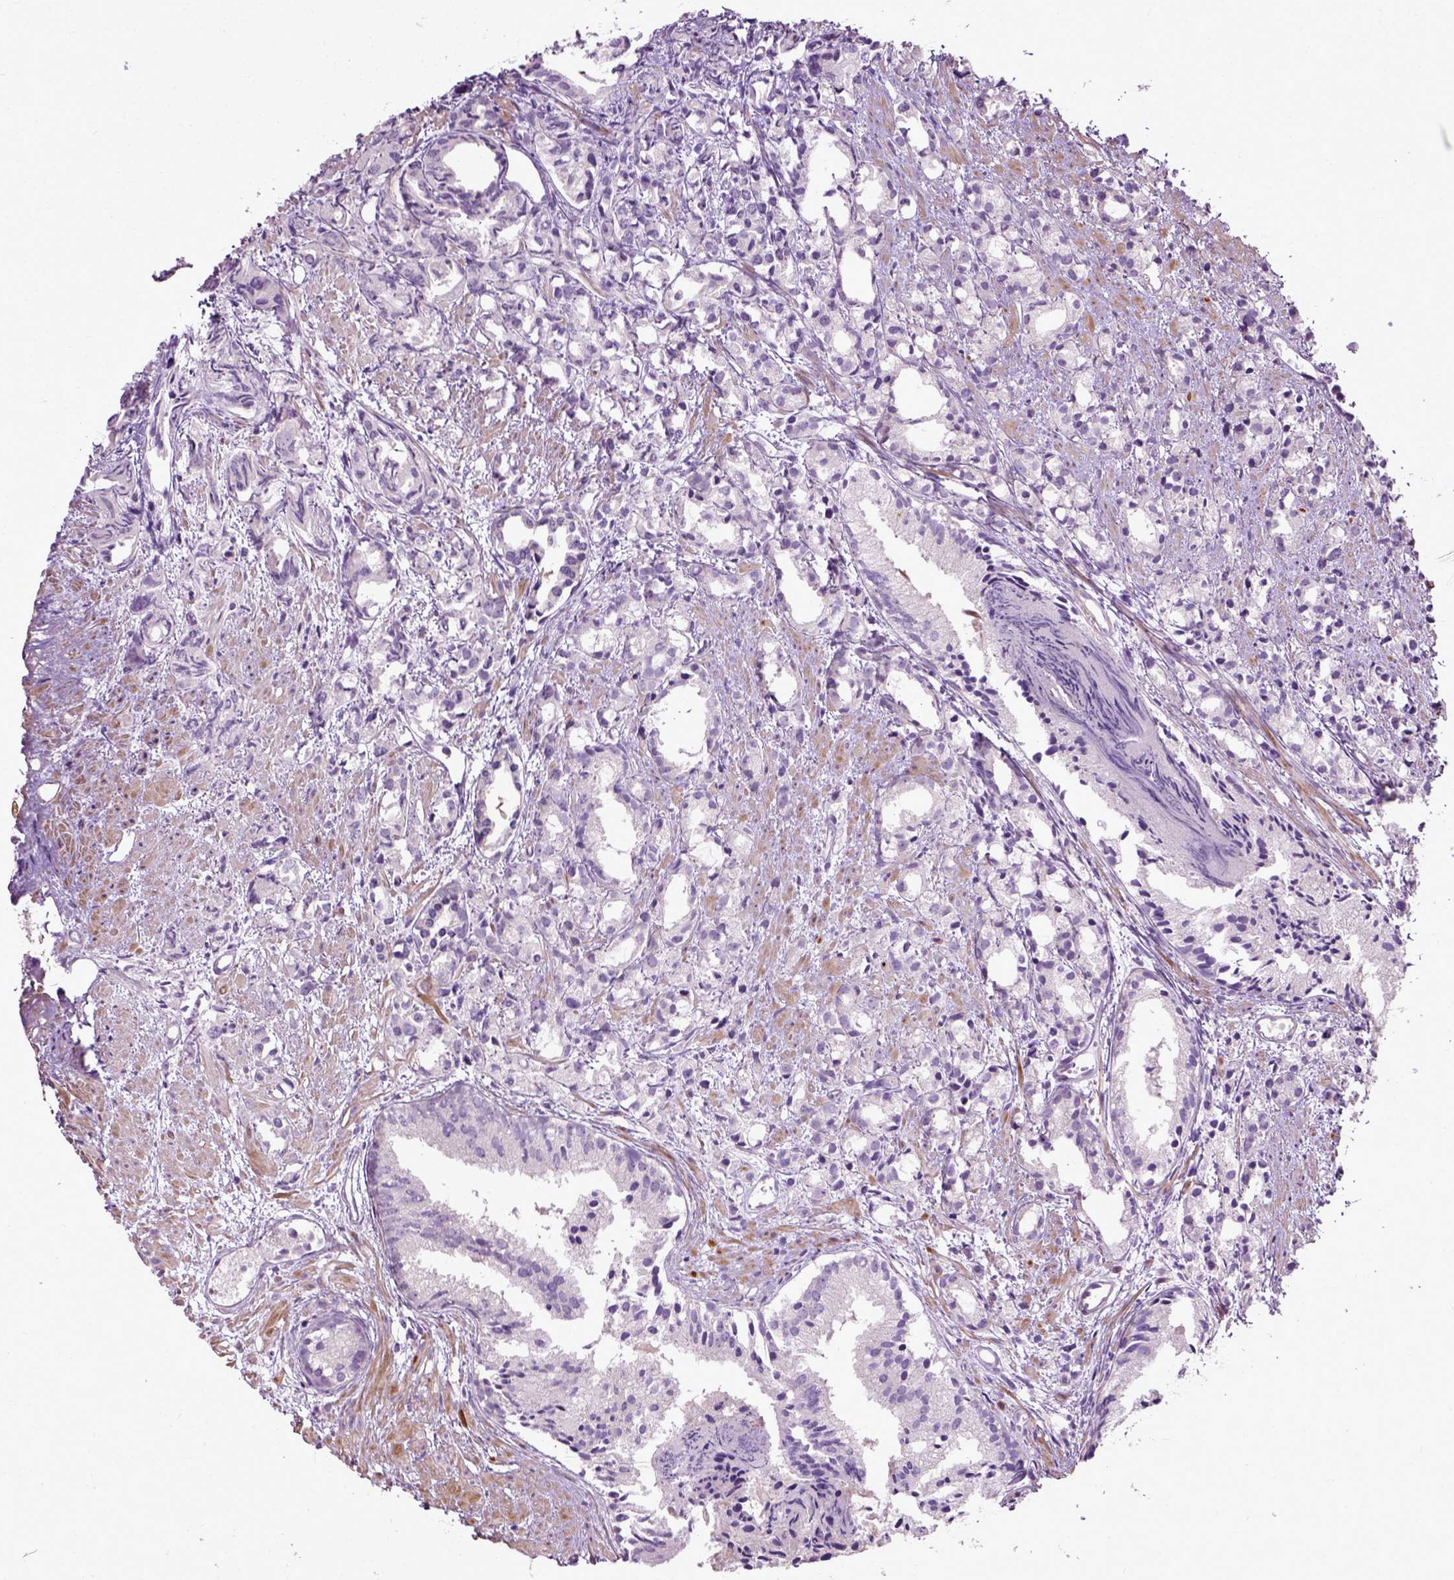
{"staining": {"intensity": "negative", "quantity": "none", "location": "none"}, "tissue": "prostate cancer", "cell_type": "Tumor cells", "image_type": "cancer", "snomed": [{"axis": "morphology", "description": "Adenocarcinoma, High grade"}, {"axis": "topography", "description": "Prostate"}], "caption": "An IHC micrograph of prostate cancer (high-grade adenocarcinoma) is shown. There is no staining in tumor cells of prostate cancer (high-grade adenocarcinoma).", "gene": "PKP3", "patient": {"sex": "male", "age": 79}}